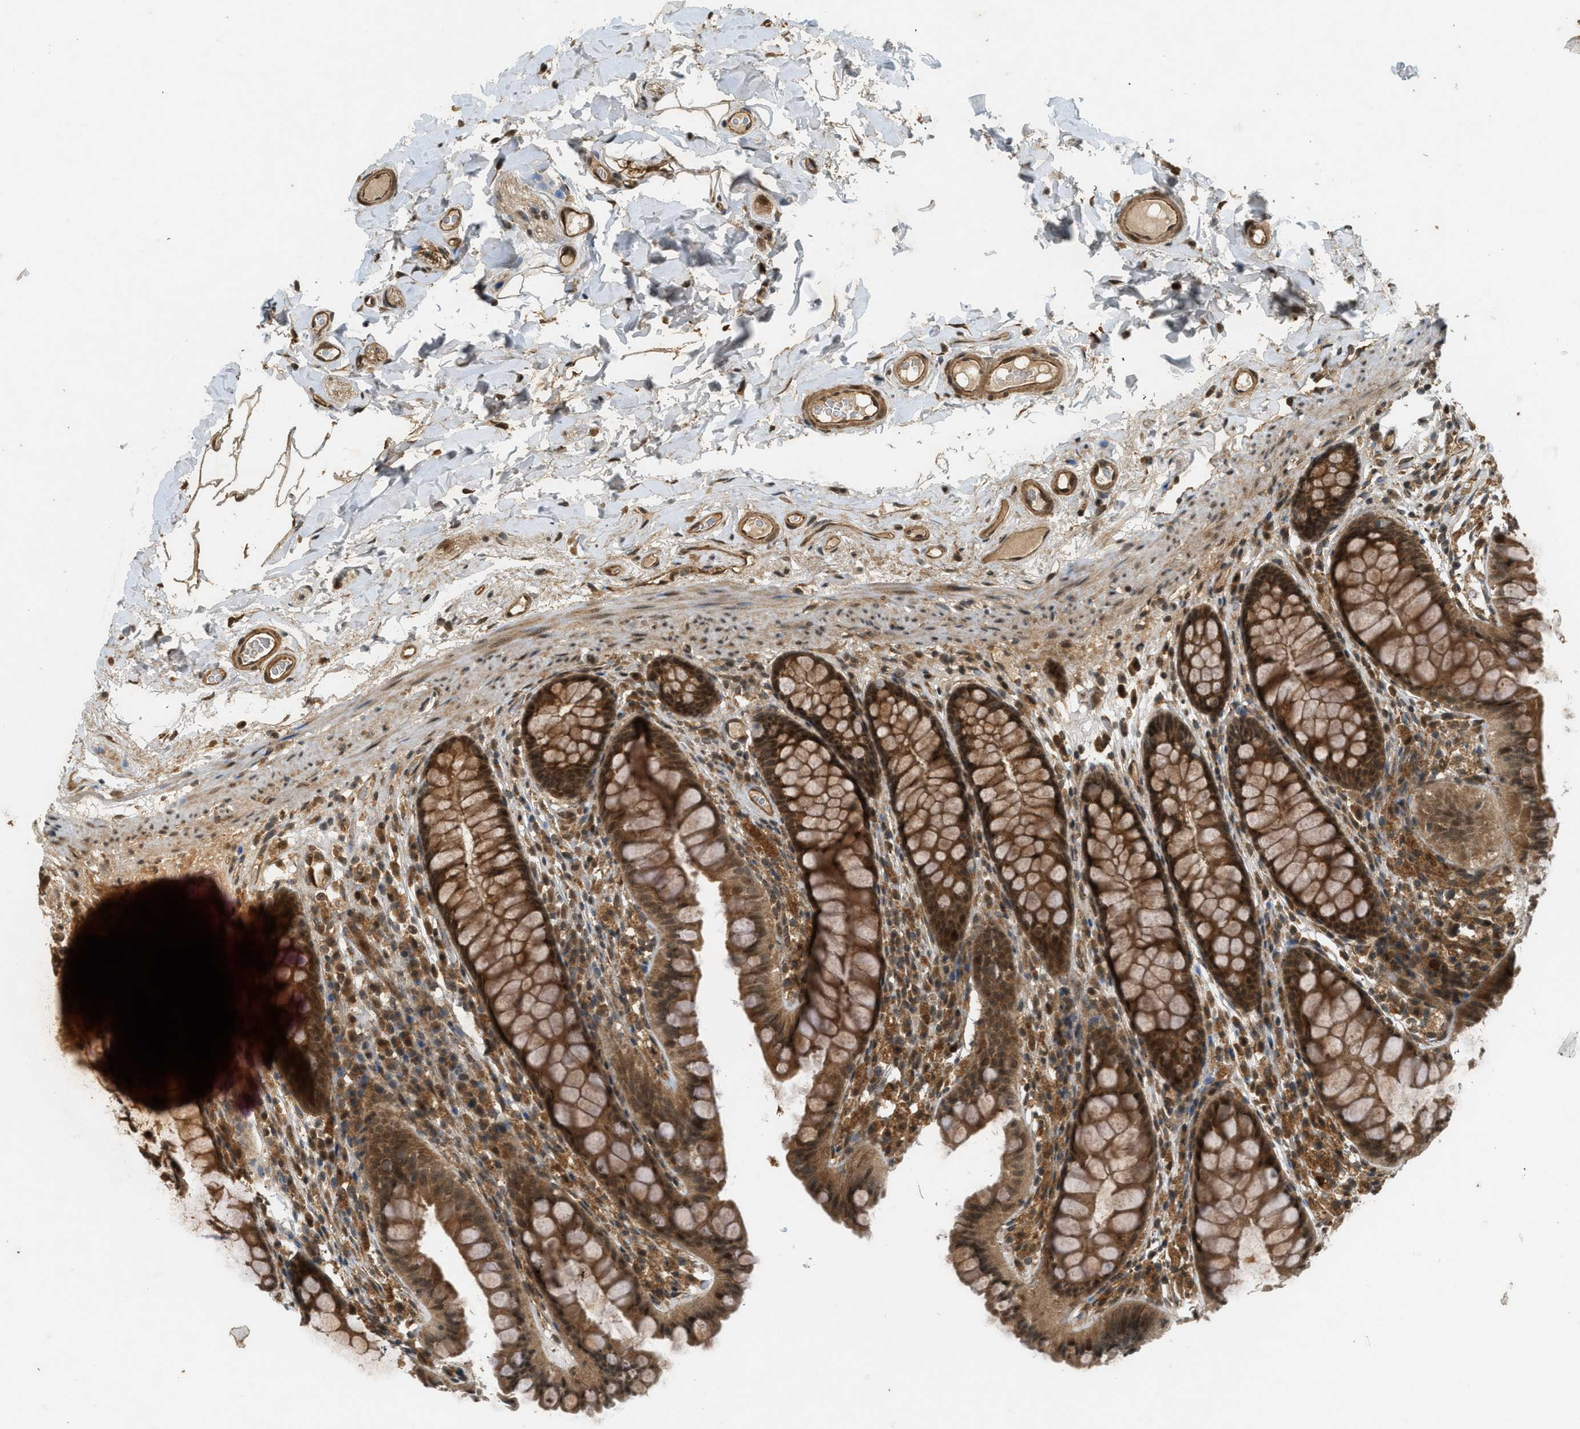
{"staining": {"intensity": "moderate", "quantity": ">75%", "location": "cytoplasmic/membranous,nuclear"}, "tissue": "colon", "cell_type": "Endothelial cells", "image_type": "normal", "snomed": [{"axis": "morphology", "description": "Normal tissue, NOS"}, {"axis": "topography", "description": "Colon"}], "caption": "Immunohistochemistry (DAB (3,3'-diaminobenzidine)) staining of normal colon displays moderate cytoplasmic/membranous,nuclear protein staining in about >75% of endothelial cells. (Brightfield microscopy of DAB IHC at high magnification).", "gene": "EIF2AK3", "patient": {"sex": "female", "age": 55}}